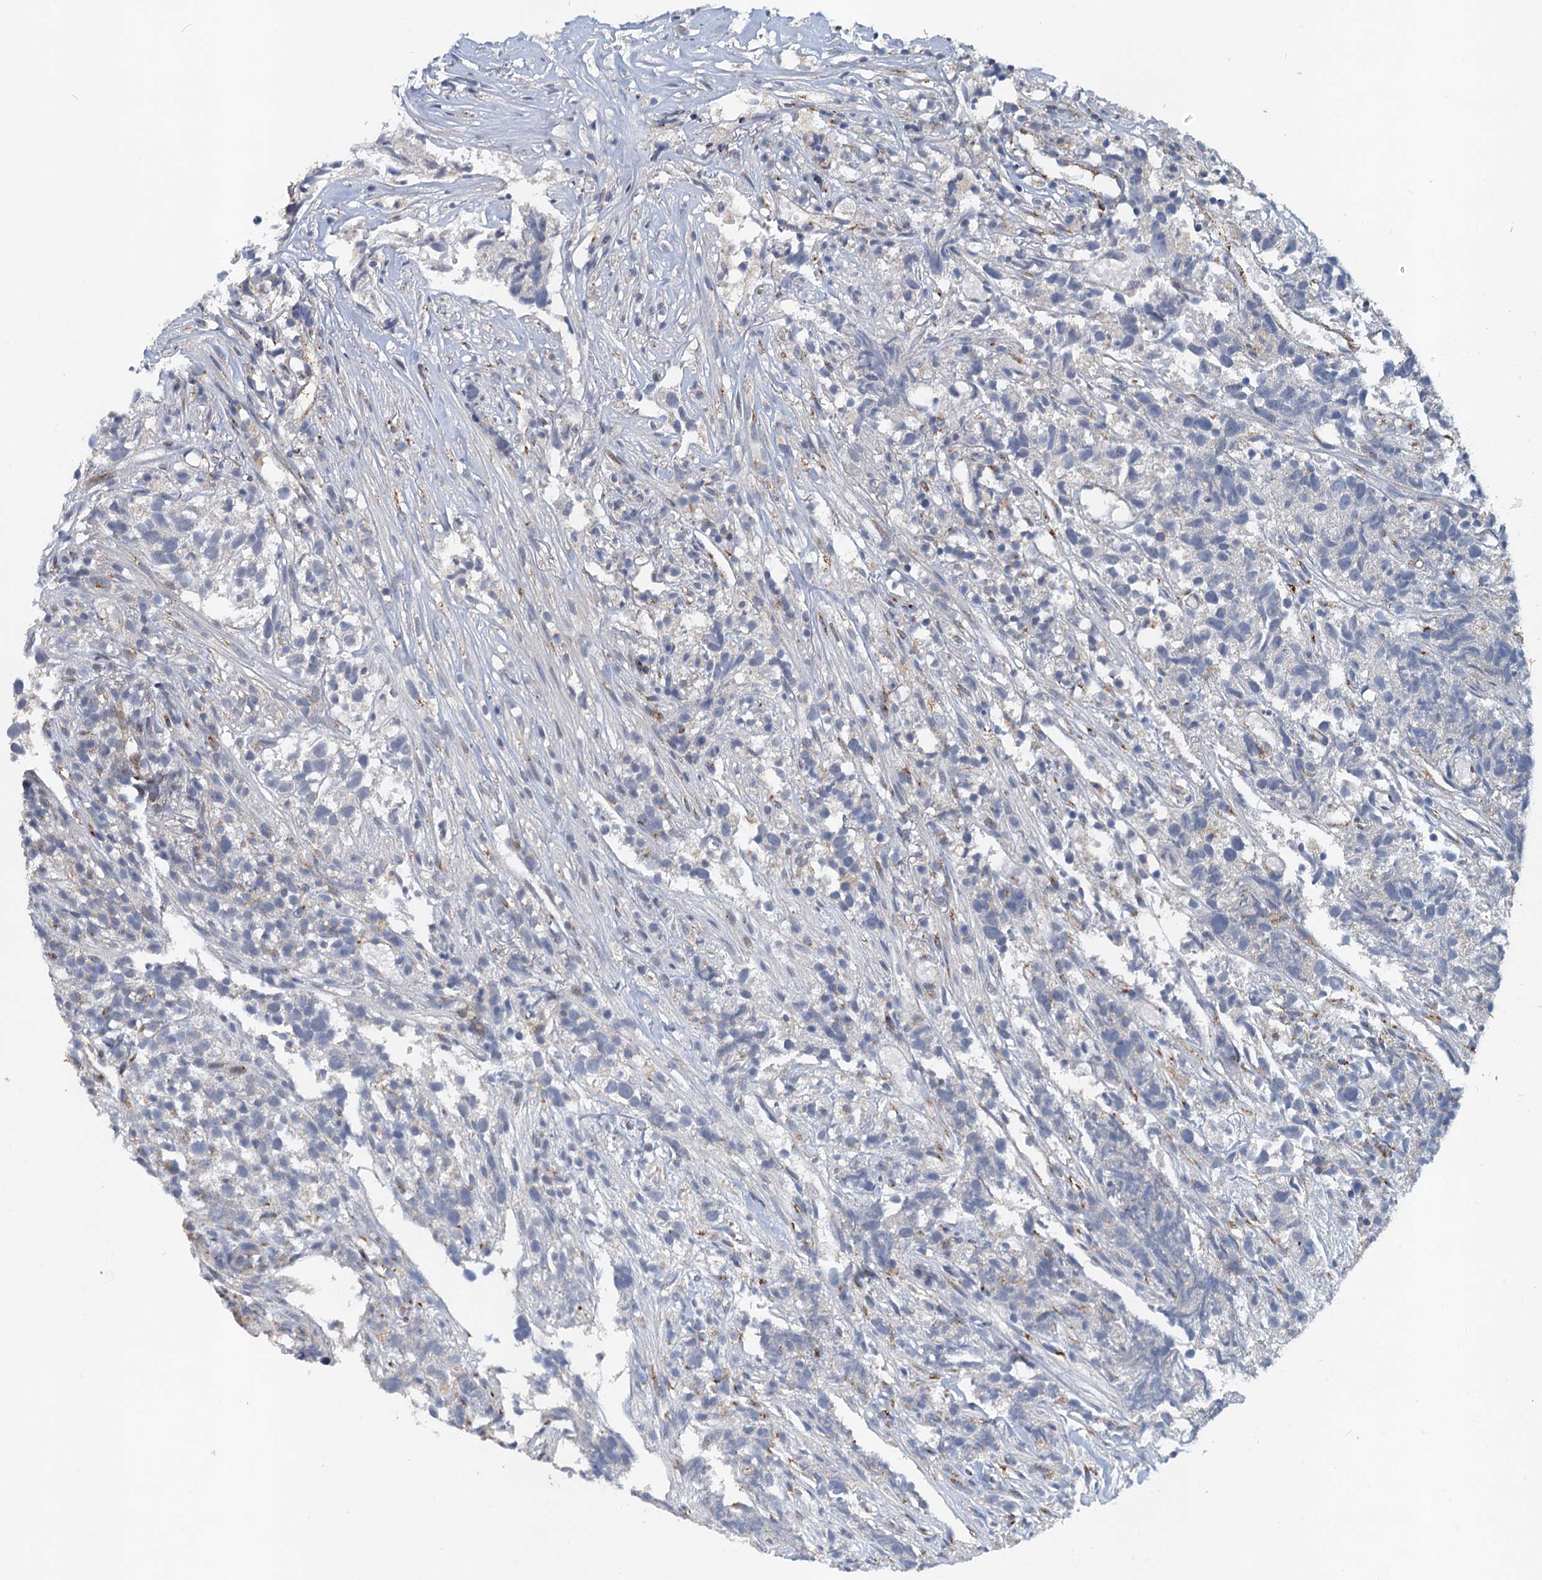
{"staining": {"intensity": "negative", "quantity": "none", "location": "none"}, "tissue": "urothelial cancer", "cell_type": "Tumor cells", "image_type": "cancer", "snomed": [{"axis": "morphology", "description": "Urothelial carcinoma, High grade"}, {"axis": "topography", "description": "Urinary bladder"}], "caption": "This is an immunohistochemistry image of urothelial cancer. There is no positivity in tumor cells.", "gene": "NBEA", "patient": {"sex": "female", "age": 75}}